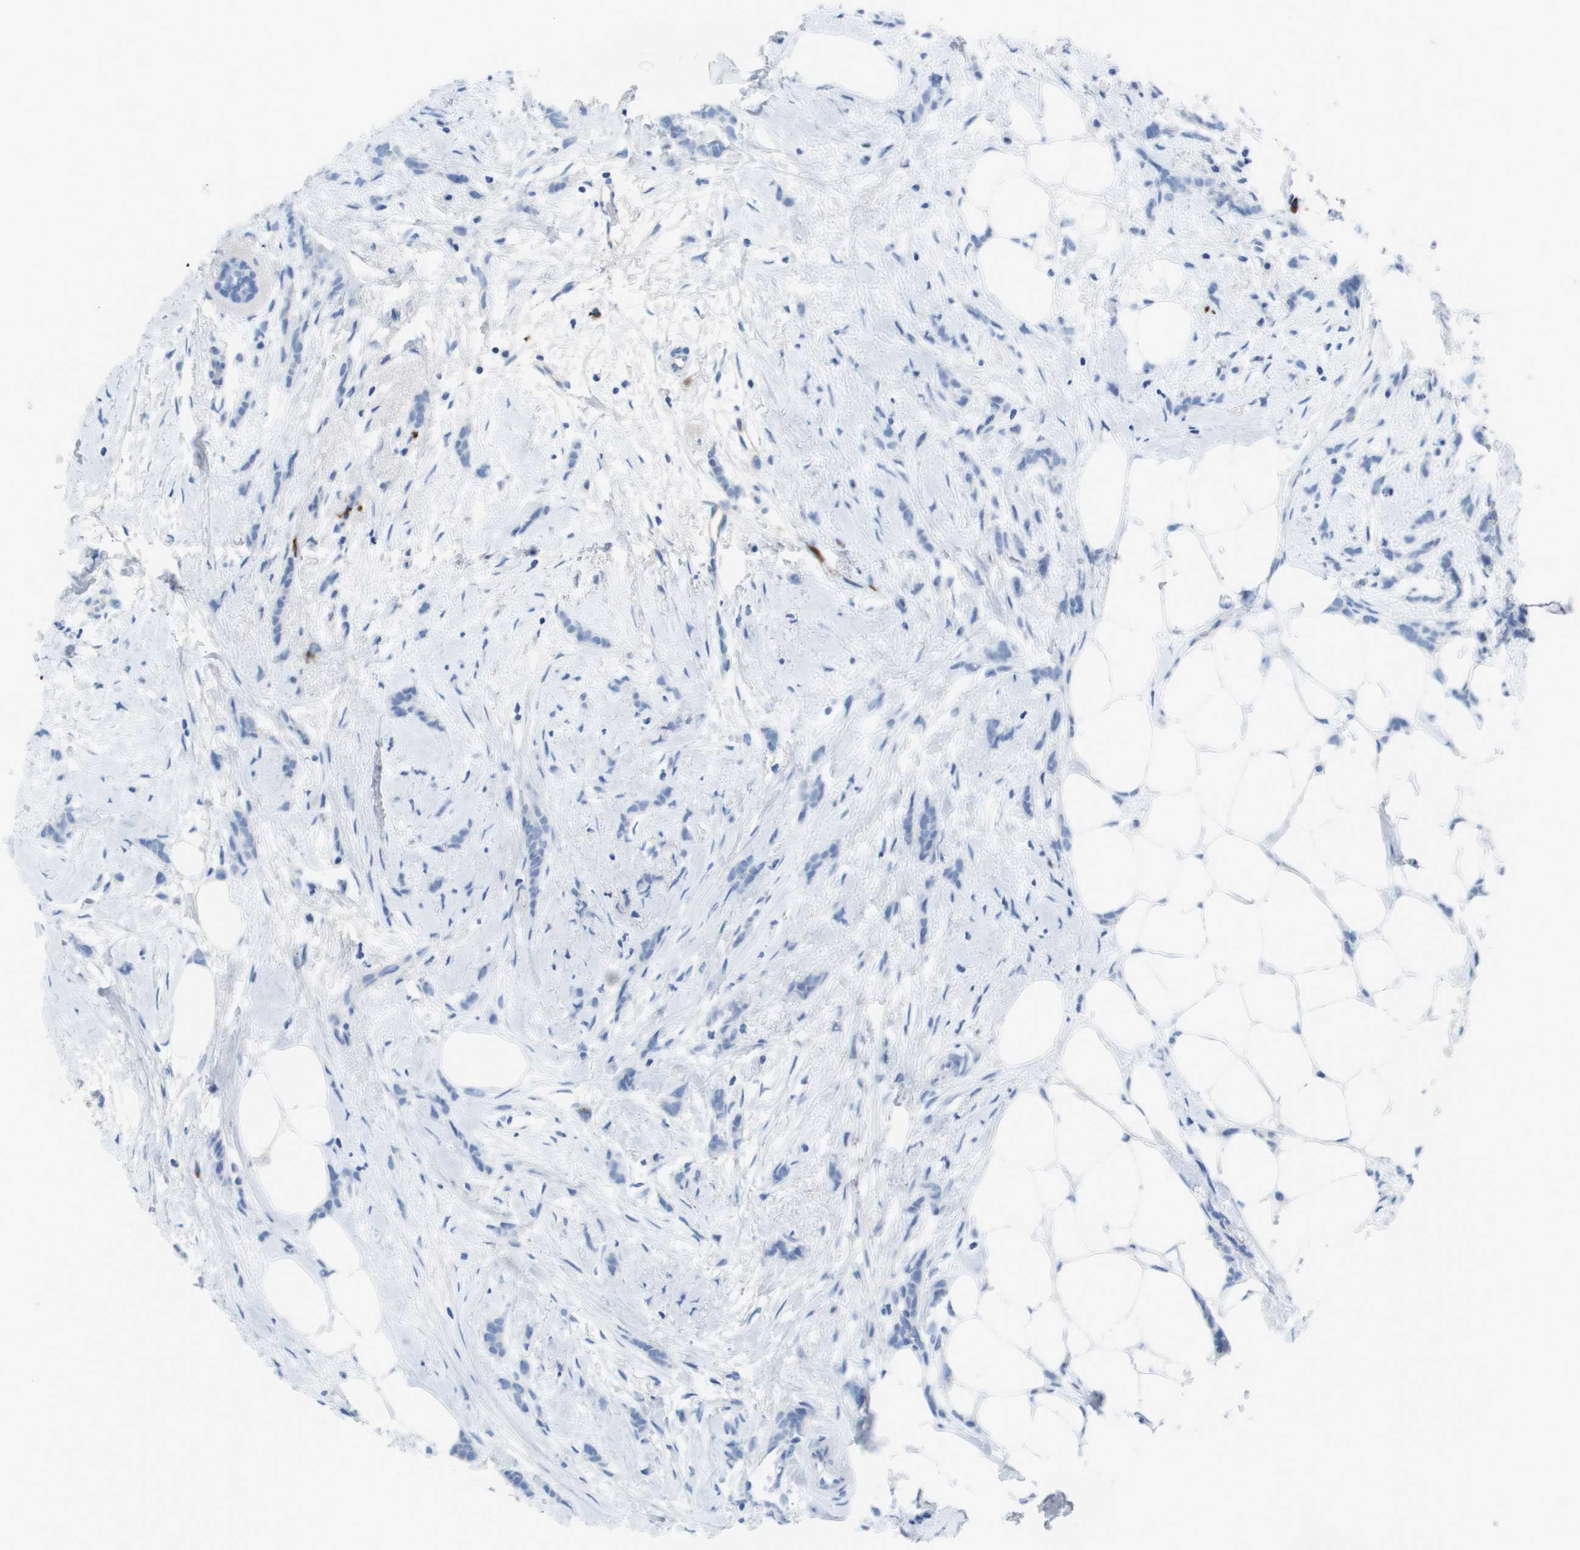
{"staining": {"intensity": "negative", "quantity": "none", "location": "none"}, "tissue": "breast cancer", "cell_type": "Tumor cells", "image_type": "cancer", "snomed": [{"axis": "morphology", "description": "Lobular carcinoma, in situ"}, {"axis": "morphology", "description": "Lobular carcinoma"}, {"axis": "topography", "description": "Breast"}], "caption": "High magnification brightfield microscopy of lobular carcinoma (breast) stained with DAB (3,3'-diaminobenzidine) (brown) and counterstained with hematoxylin (blue): tumor cells show no significant staining. (DAB IHC visualized using brightfield microscopy, high magnification).", "gene": "GPR18", "patient": {"sex": "female", "age": 41}}